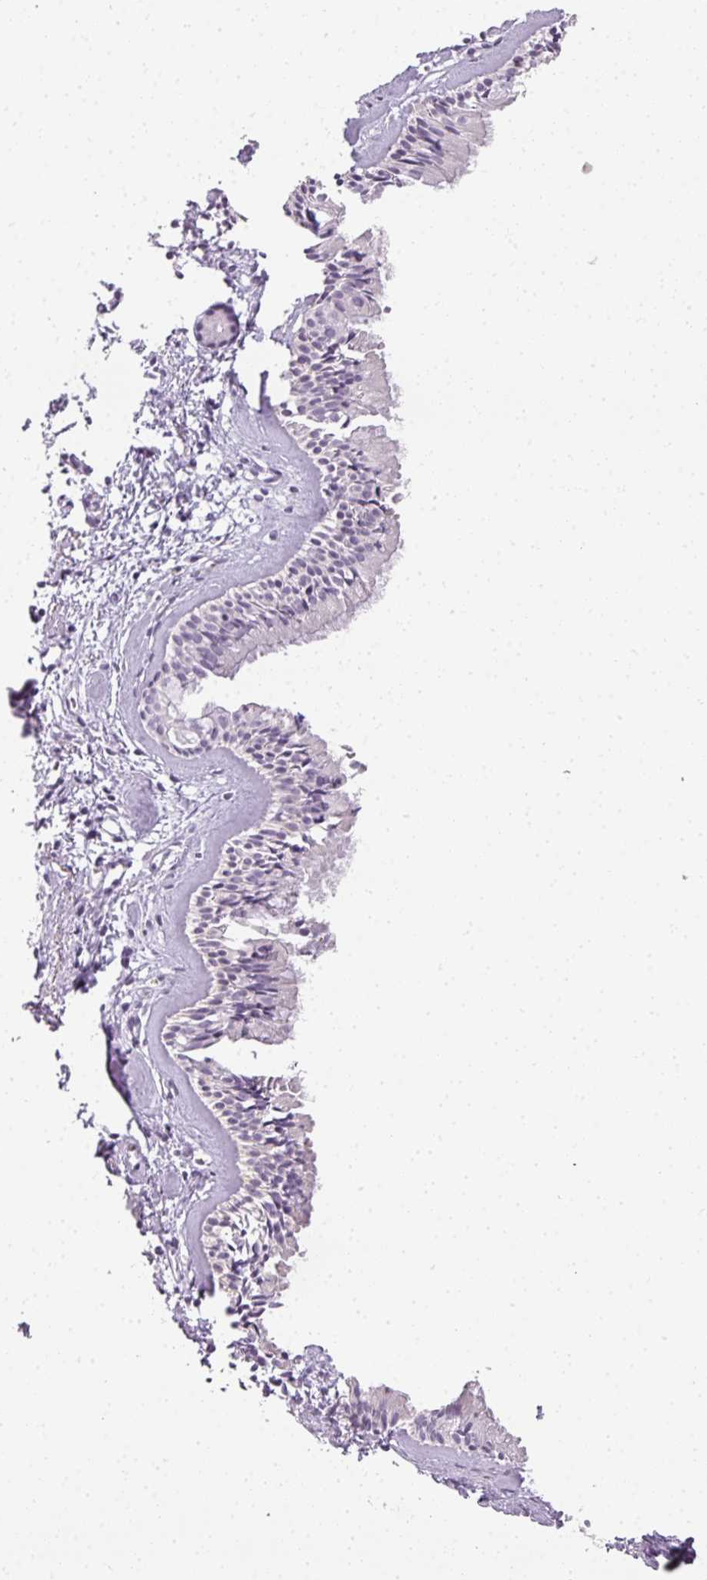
{"staining": {"intensity": "negative", "quantity": "none", "location": "none"}, "tissue": "nasopharynx", "cell_type": "Respiratory epithelial cells", "image_type": "normal", "snomed": [{"axis": "morphology", "description": "Normal tissue, NOS"}, {"axis": "topography", "description": "Nasopharynx"}], "caption": "Protein analysis of normal nasopharynx demonstrates no significant positivity in respiratory epithelial cells.", "gene": "RBMY1A1", "patient": {"sex": "male", "age": 82}}